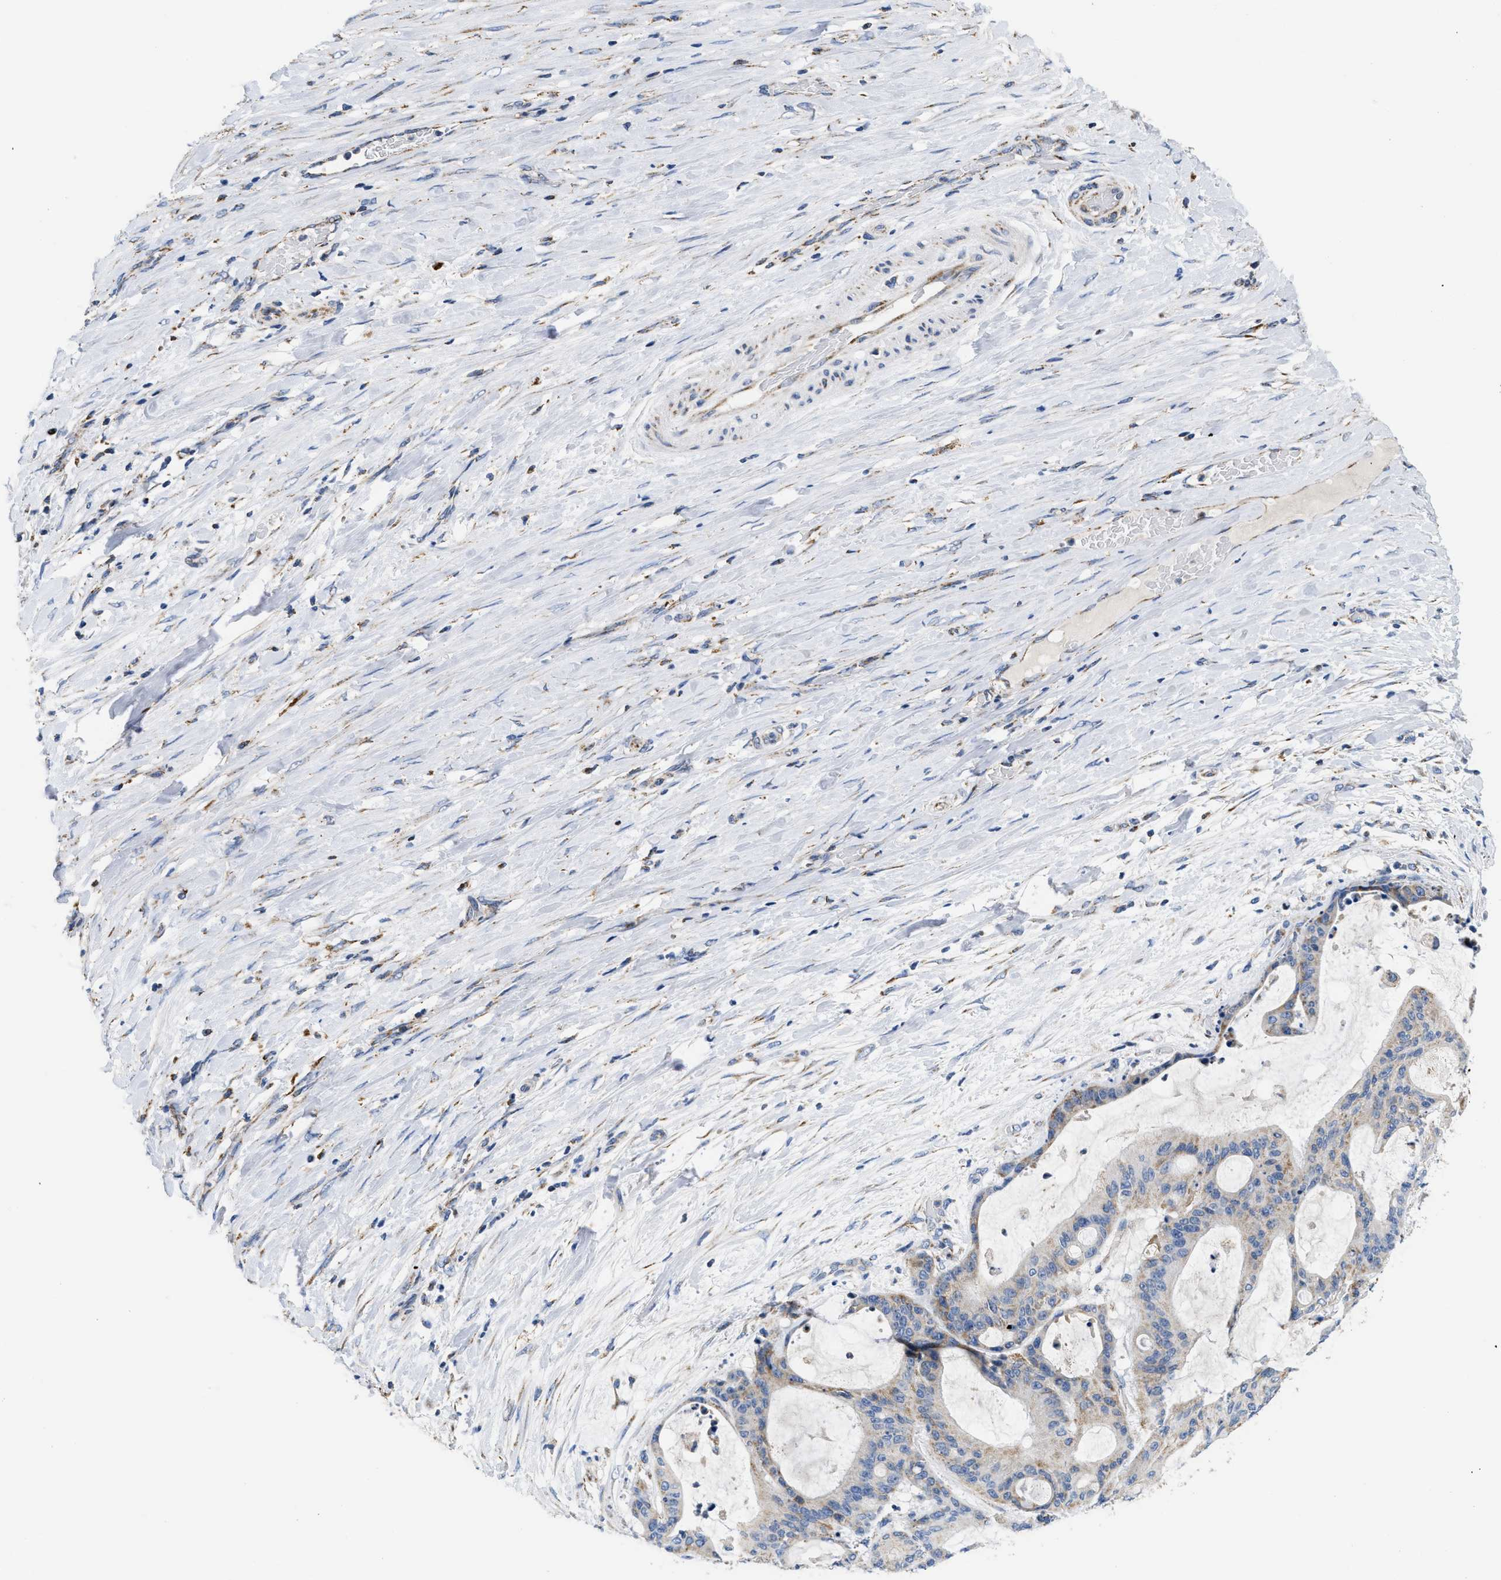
{"staining": {"intensity": "moderate", "quantity": "25%-75%", "location": "cytoplasmic/membranous"}, "tissue": "liver cancer", "cell_type": "Tumor cells", "image_type": "cancer", "snomed": [{"axis": "morphology", "description": "Cholangiocarcinoma"}, {"axis": "topography", "description": "Liver"}], "caption": "The photomicrograph shows a brown stain indicating the presence of a protein in the cytoplasmic/membranous of tumor cells in cholangiocarcinoma (liver).", "gene": "KCNJ5", "patient": {"sex": "female", "age": 73}}